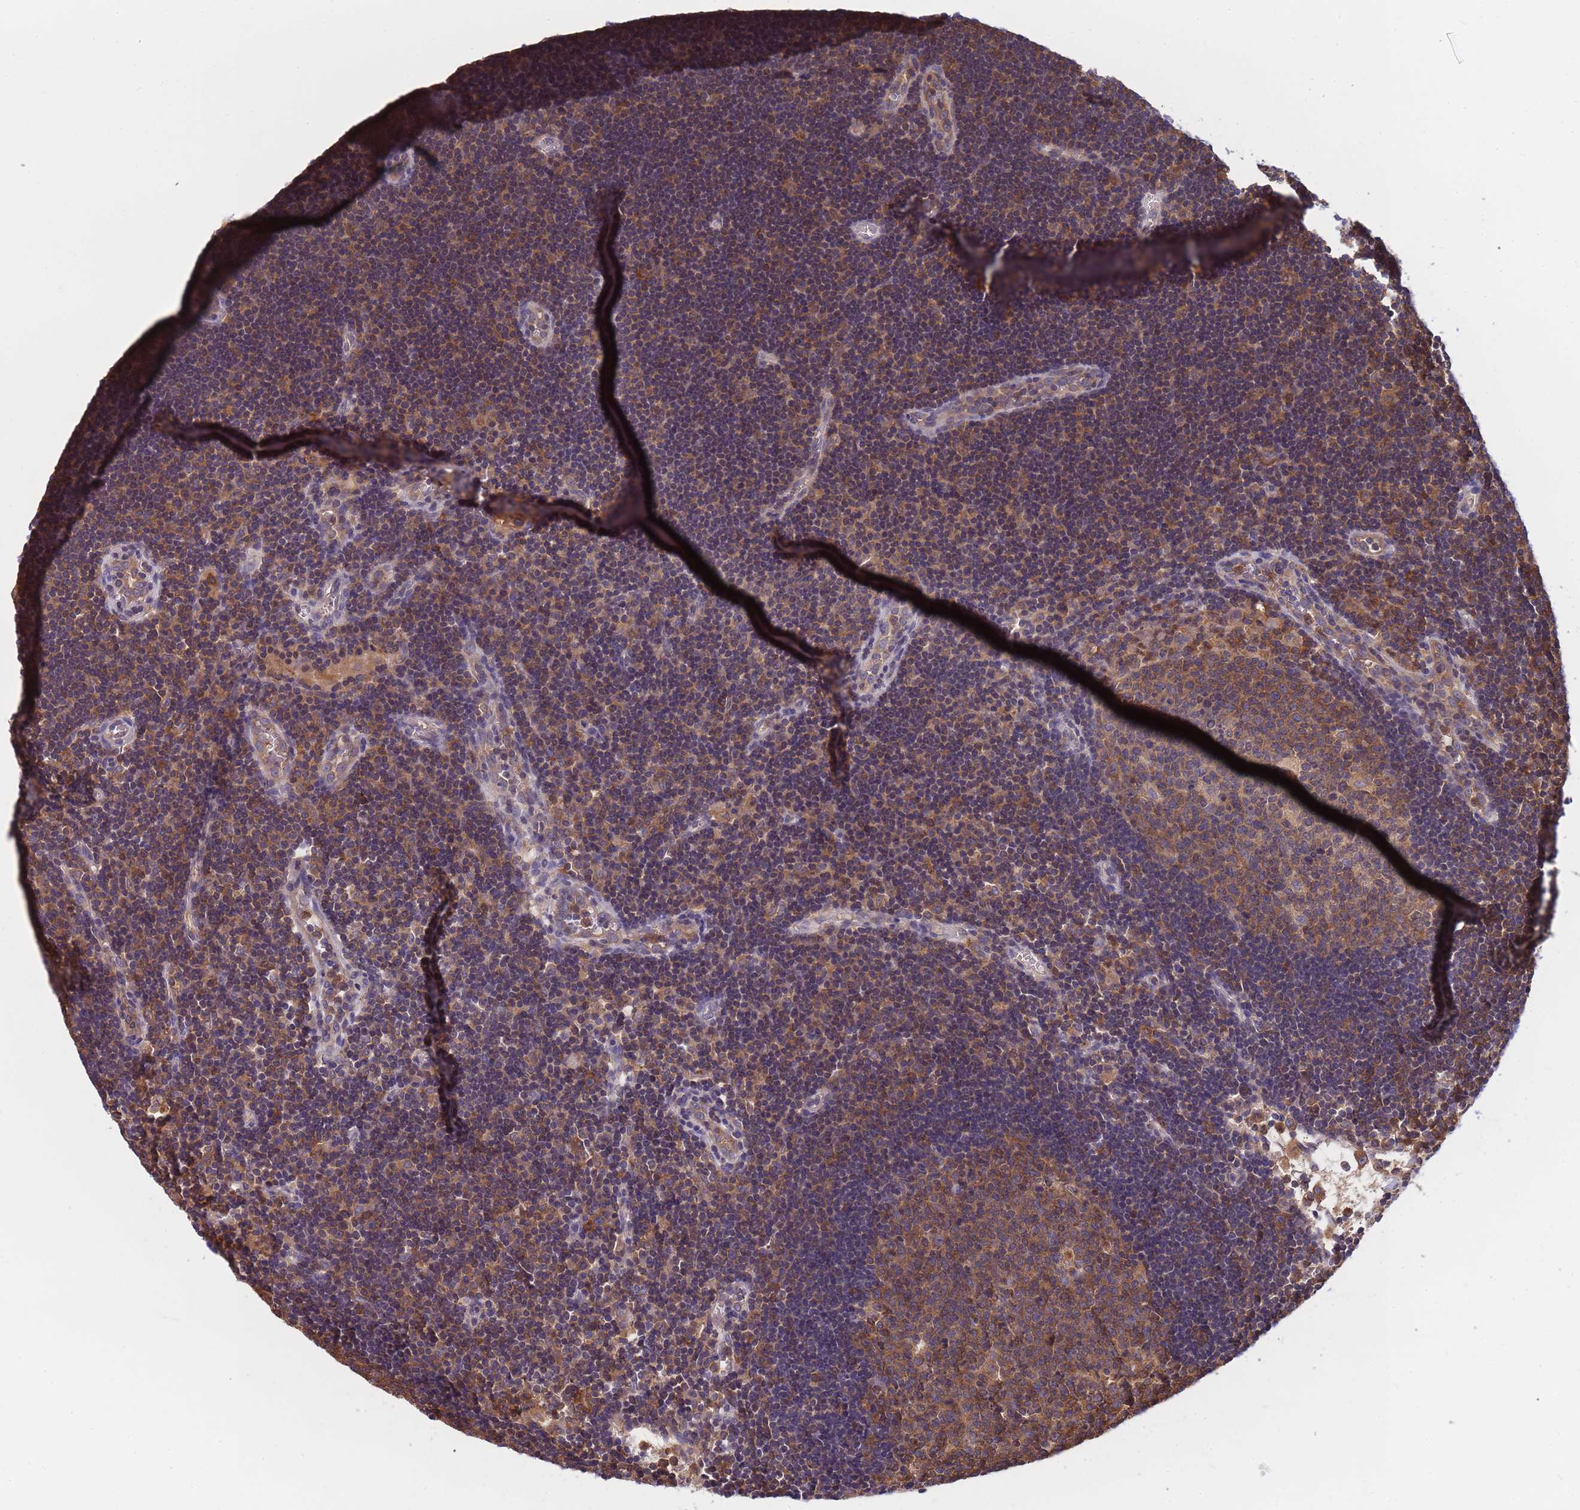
{"staining": {"intensity": "moderate", "quantity": ">75%", "location": "cytoplasmic/membranous"}, "tissue": "lymph node", "cell_type": "Germinal center cells", "image_type": "normal", "snomed": [{"axis": "morphology", "description": "Normal tissue, NOS"}, {"axis": "topography", "description": "Lymph node"}], "caption": "Immunohistochemical staining of normal lymph node demonstrates moderate cytoplasmic/membranous protein expression in approximately >75% of germinal center cells.", "gene": "SLC4A9", "patient": {"sex": "male", "age": 62}}